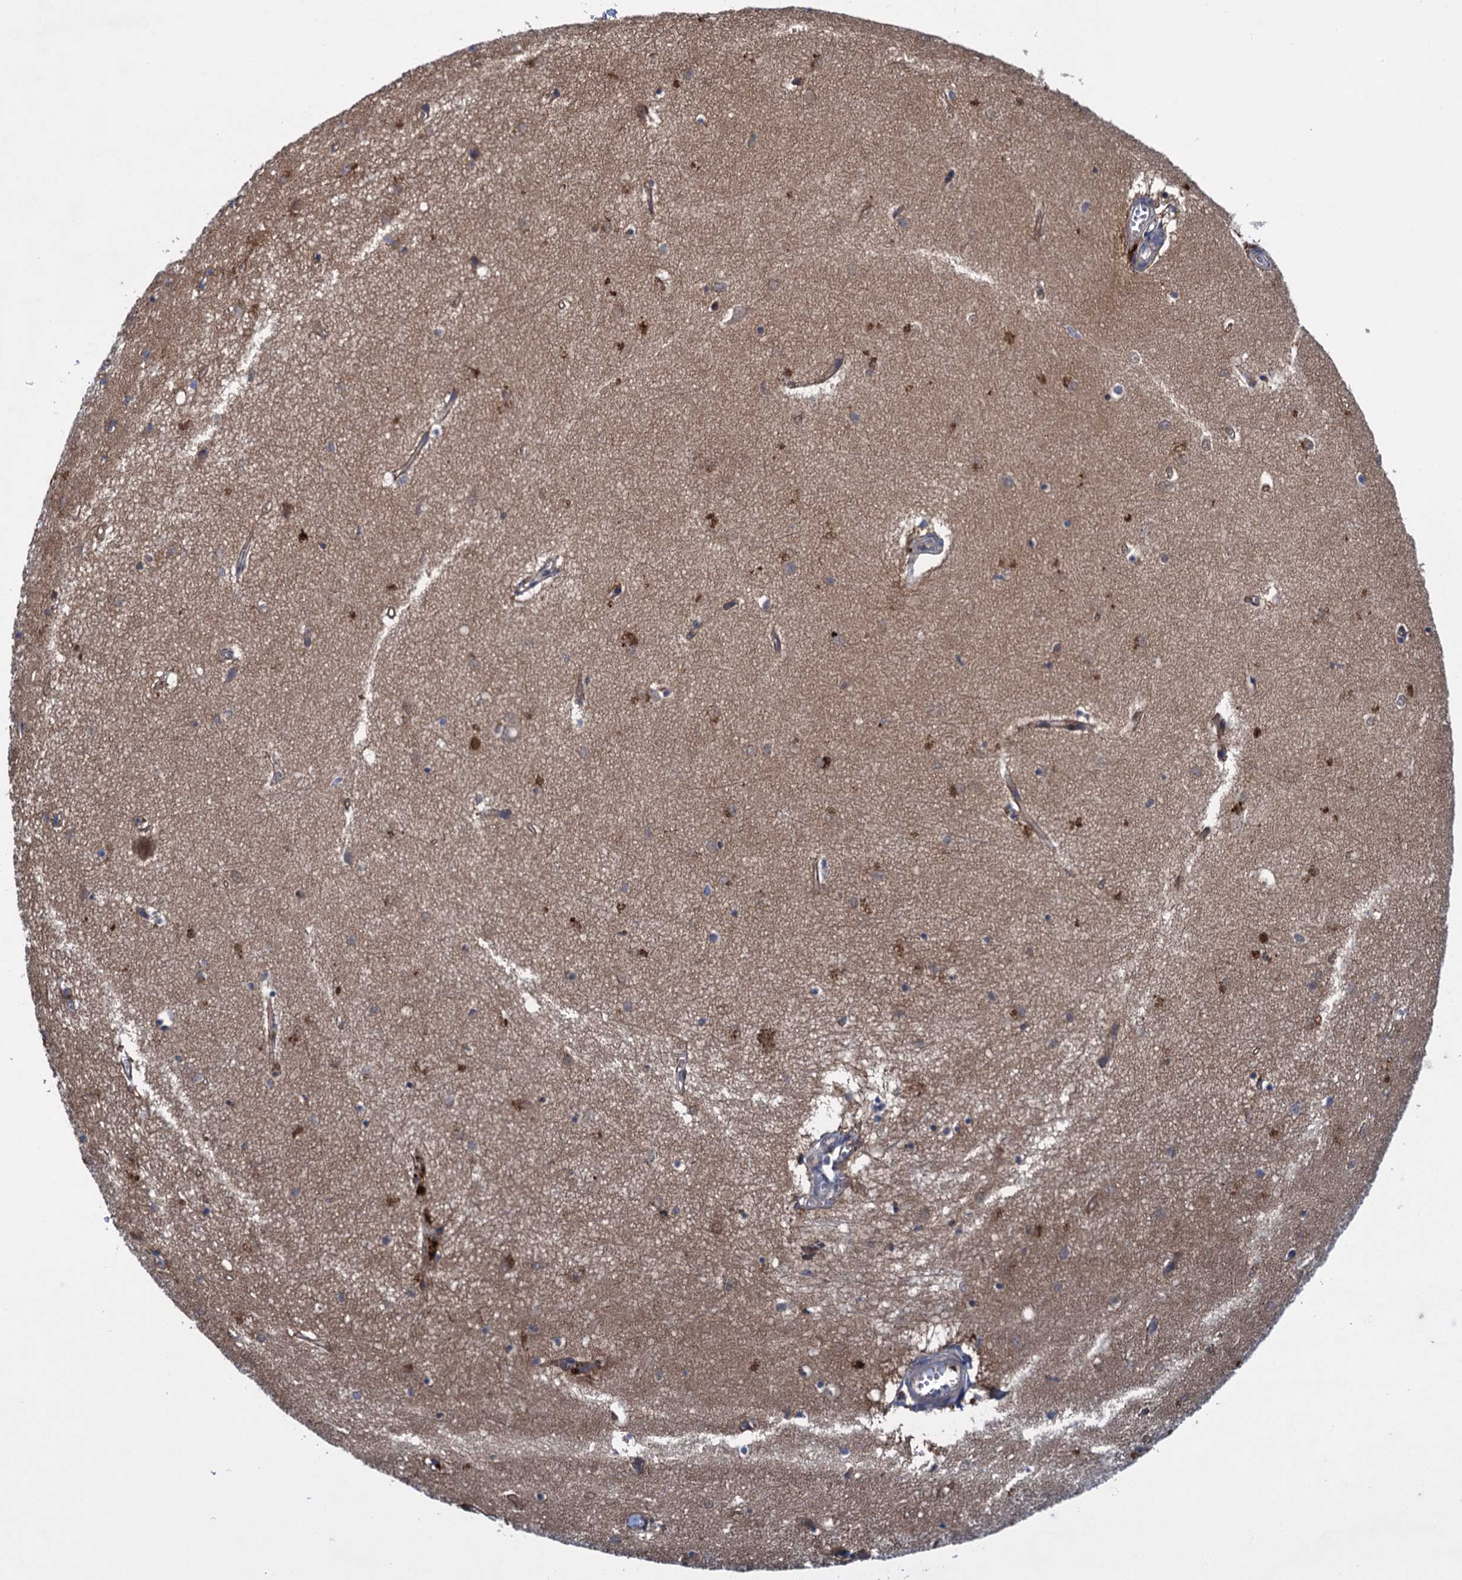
{"staining": {"intensity": "moderate", "quantity": "<25%", "location": "cytoplasmic/membranous"}, "tissue": "hippocampus", "cell_type": "Glial cells", "image_type": "normal", "snomed": [{"axis": "morphology", "description": "Normal tissue, NOS"}, {"axis": "topography", "description": "Hippocampus"}], "caption": "A brown stain labels moderate cytoplasmic/membranous positivity of a protein in glial cells of benign hippocampus. Nuclei are stained in blue.", "gene": "CNTN5", "patient": {"sex": "female", "age": 64}}